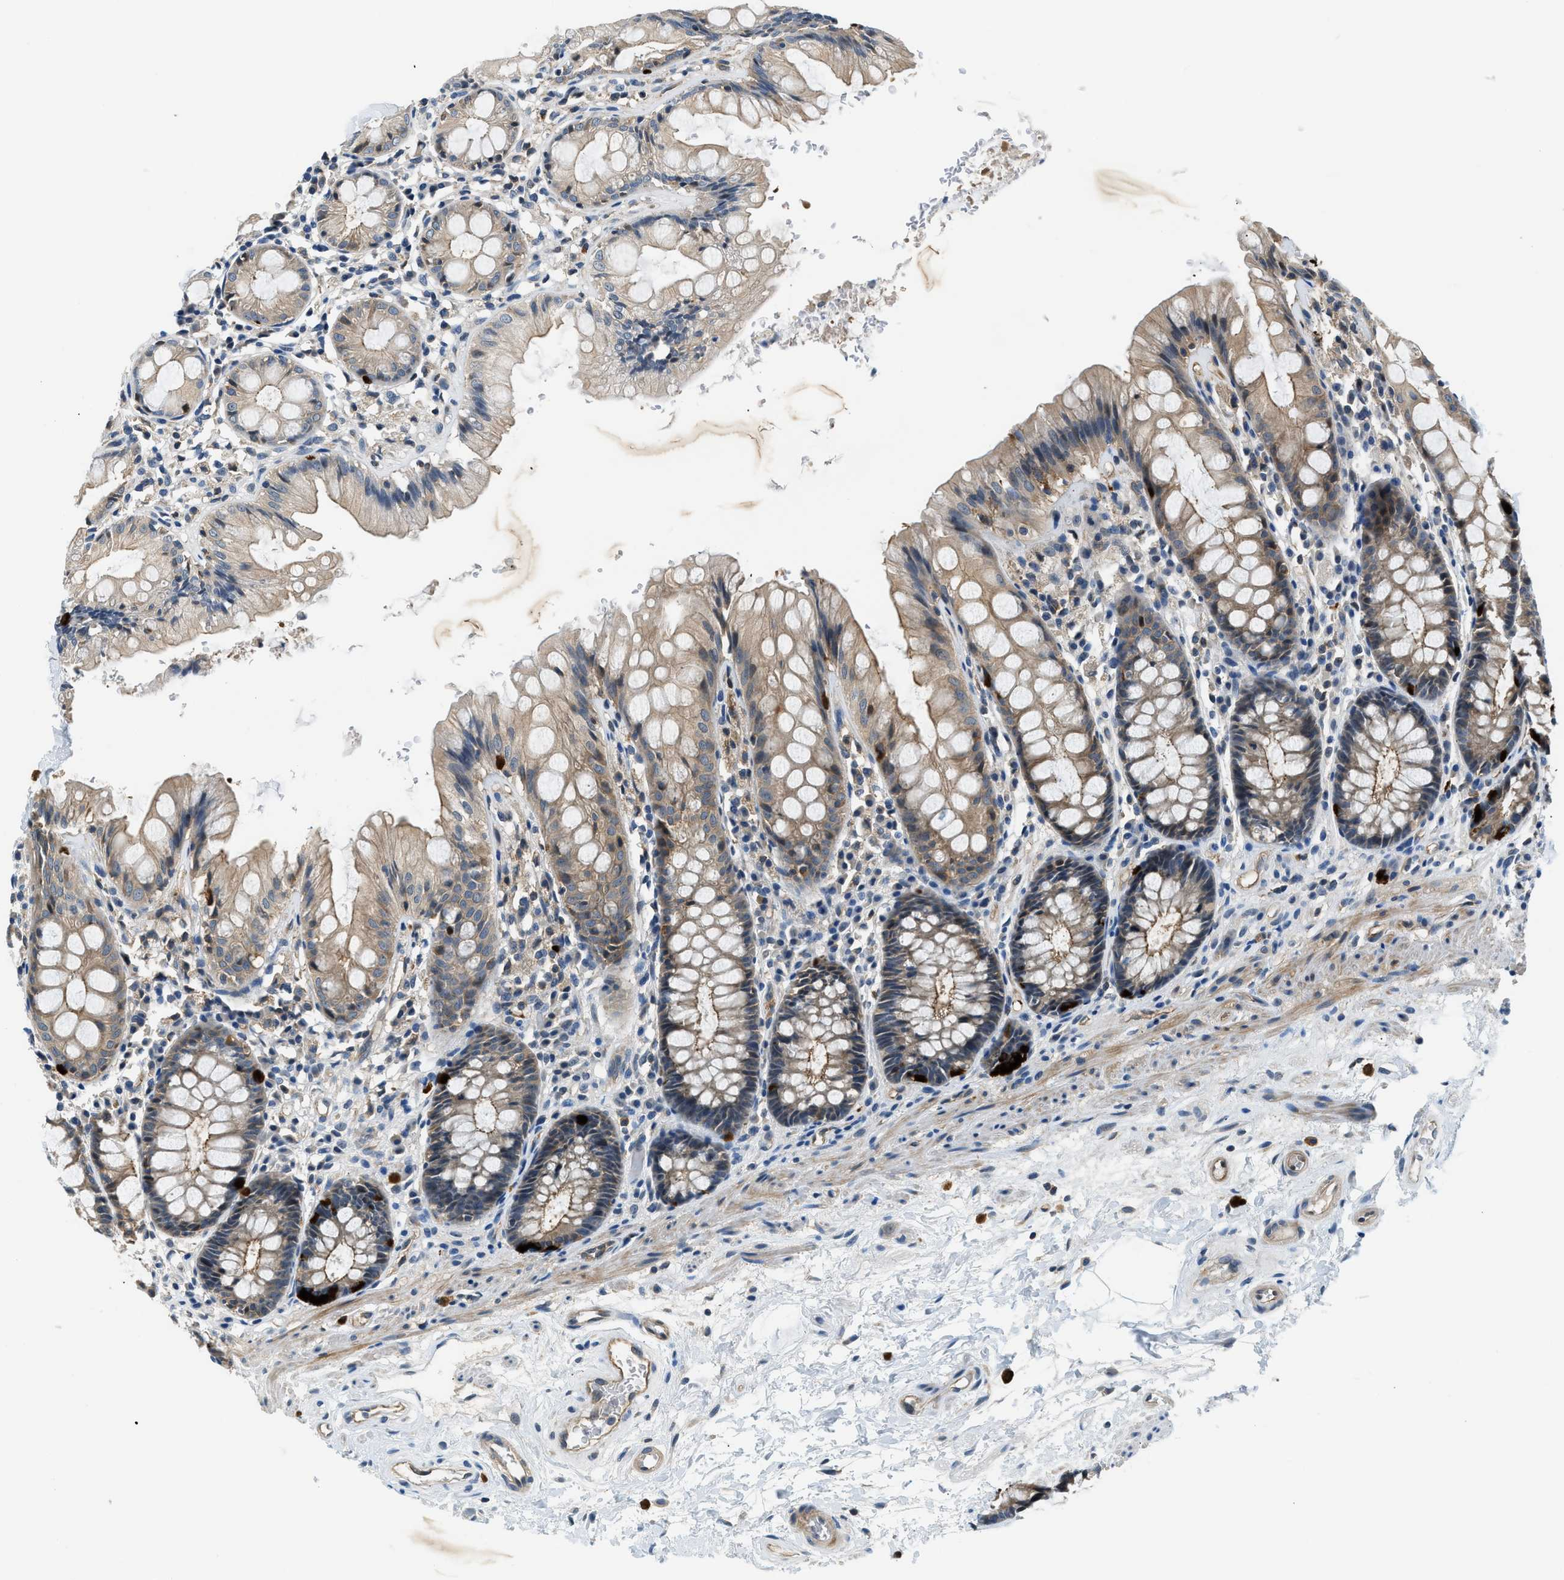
{"staining": {"intensity": "moderate", "quantity": ">75%", "location": "cytoplasmic/membranous"}, "tissue": "rectum", "cell_type": "Glandular cells", "image_type": "normal", "snomed": [{"axis": "morphology", "description": "Normal tissue, NOS"}, {"axis": "topography", "description": "Rectum"}], "caption": "Brown immunohistochemical staining in benign rectum displays moderate cytoplasmic/membranous staining in about >75% of glandular cells. Immunohistochemistry stains the protein in brown and the nuclei are stained blue.", "gene": "CBLB", "patient": {"sex": "male", "age": 64}}